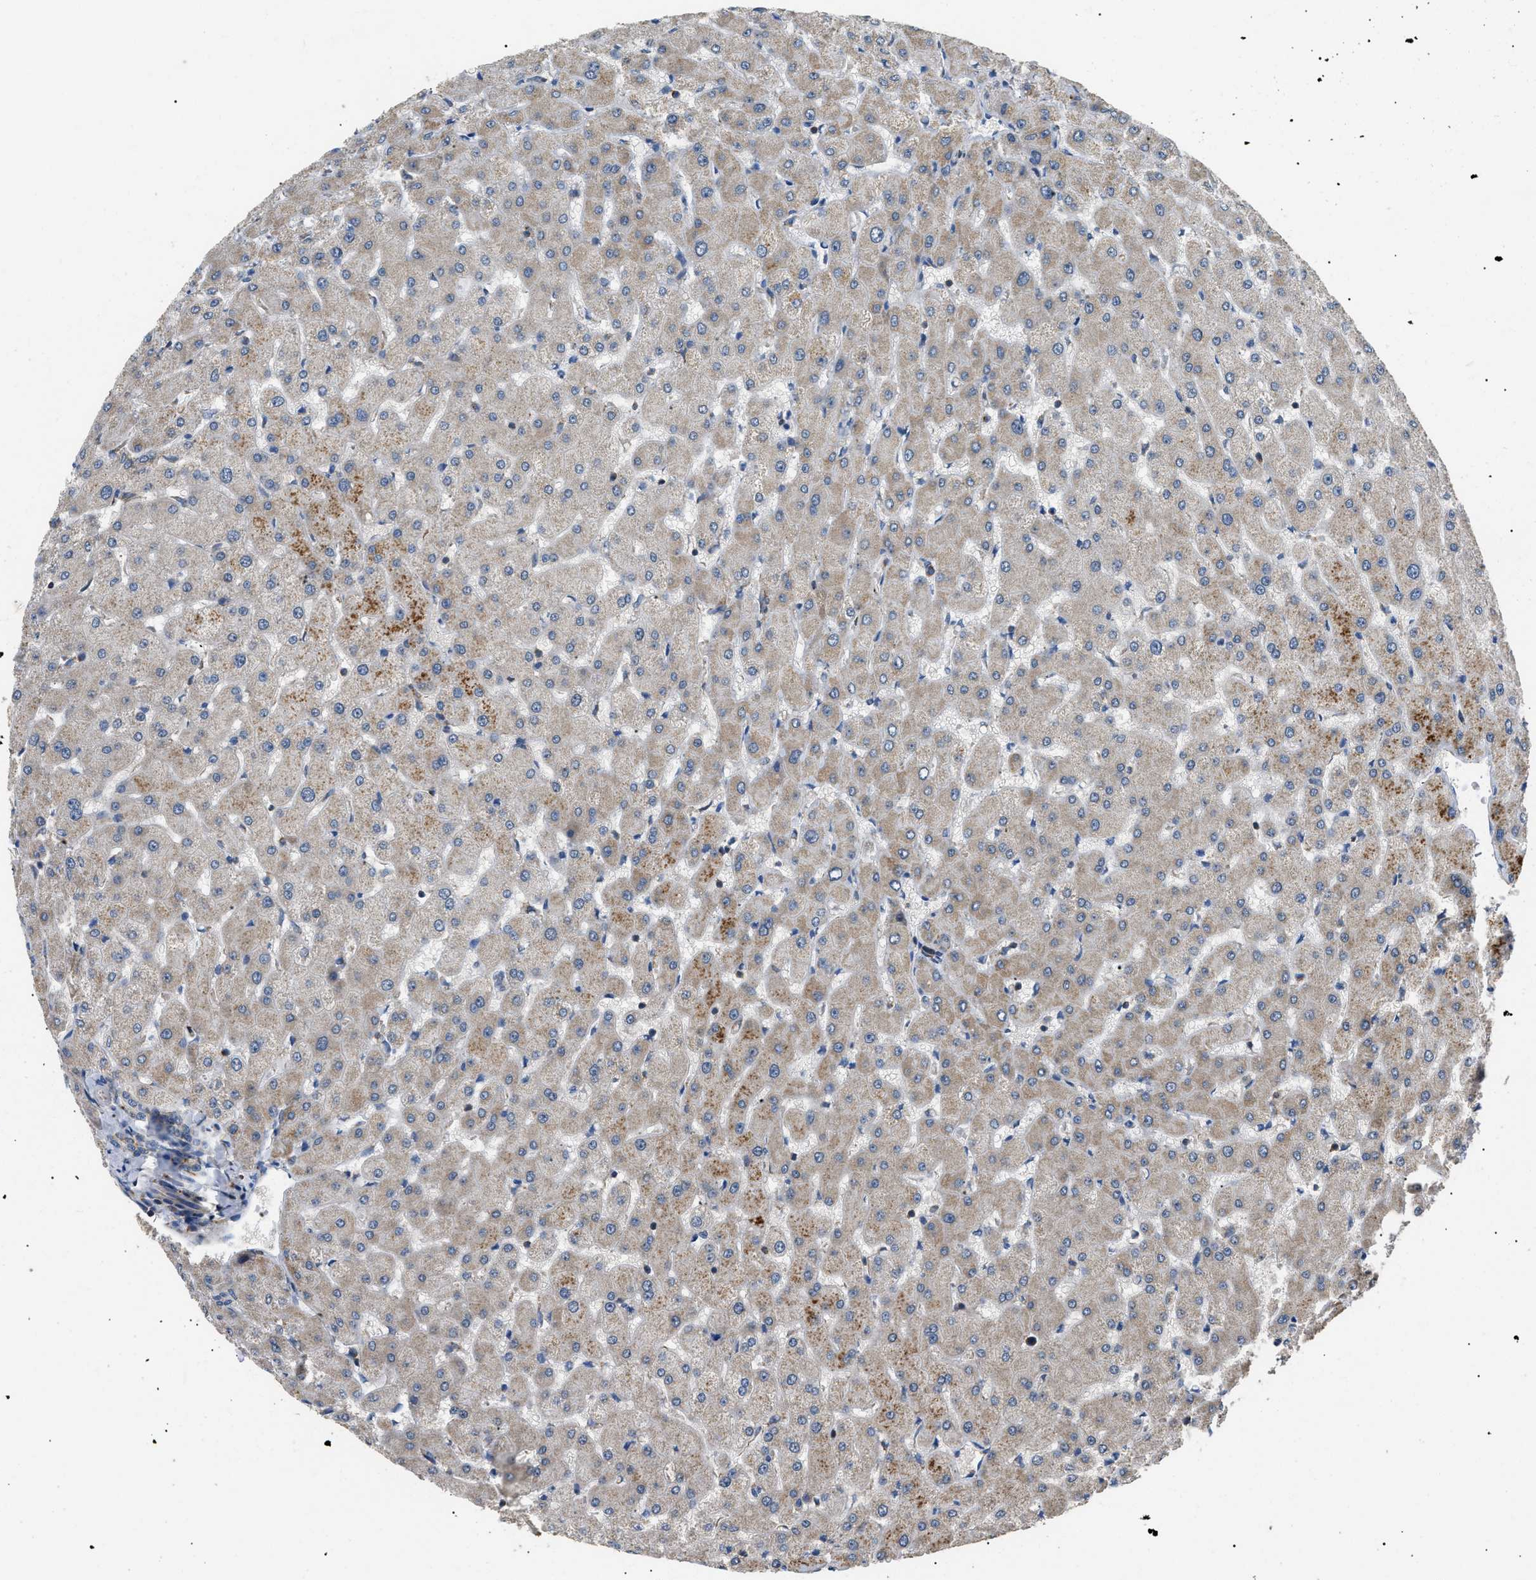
{"staining": {"intensity": "weak", "quantity": "25%-75%", "location": "cytoplasmic/membranous"}, "tissue": "liver", "cell_type": "Cholangiocytes", "image_type": "normal", "snomed": [{"axis": "morphology", "description": "Normal tissue, NOS"}, {"axis": "topography", "description": "Liver"}], "caption": "IHC (DAB (3,3'-diaminobenzidine)) staining of unremarkable liver demonstrates weak cytoplasmic/membranous protein staining in about 25%-75% of cholangiocytes. (DAB (3,3'-diaminobenzidine) IHC, brown staining for protein, blue staining for nuclei).", "gene": "TOMM6", "patient": {"sex": "female", "age": 63}}